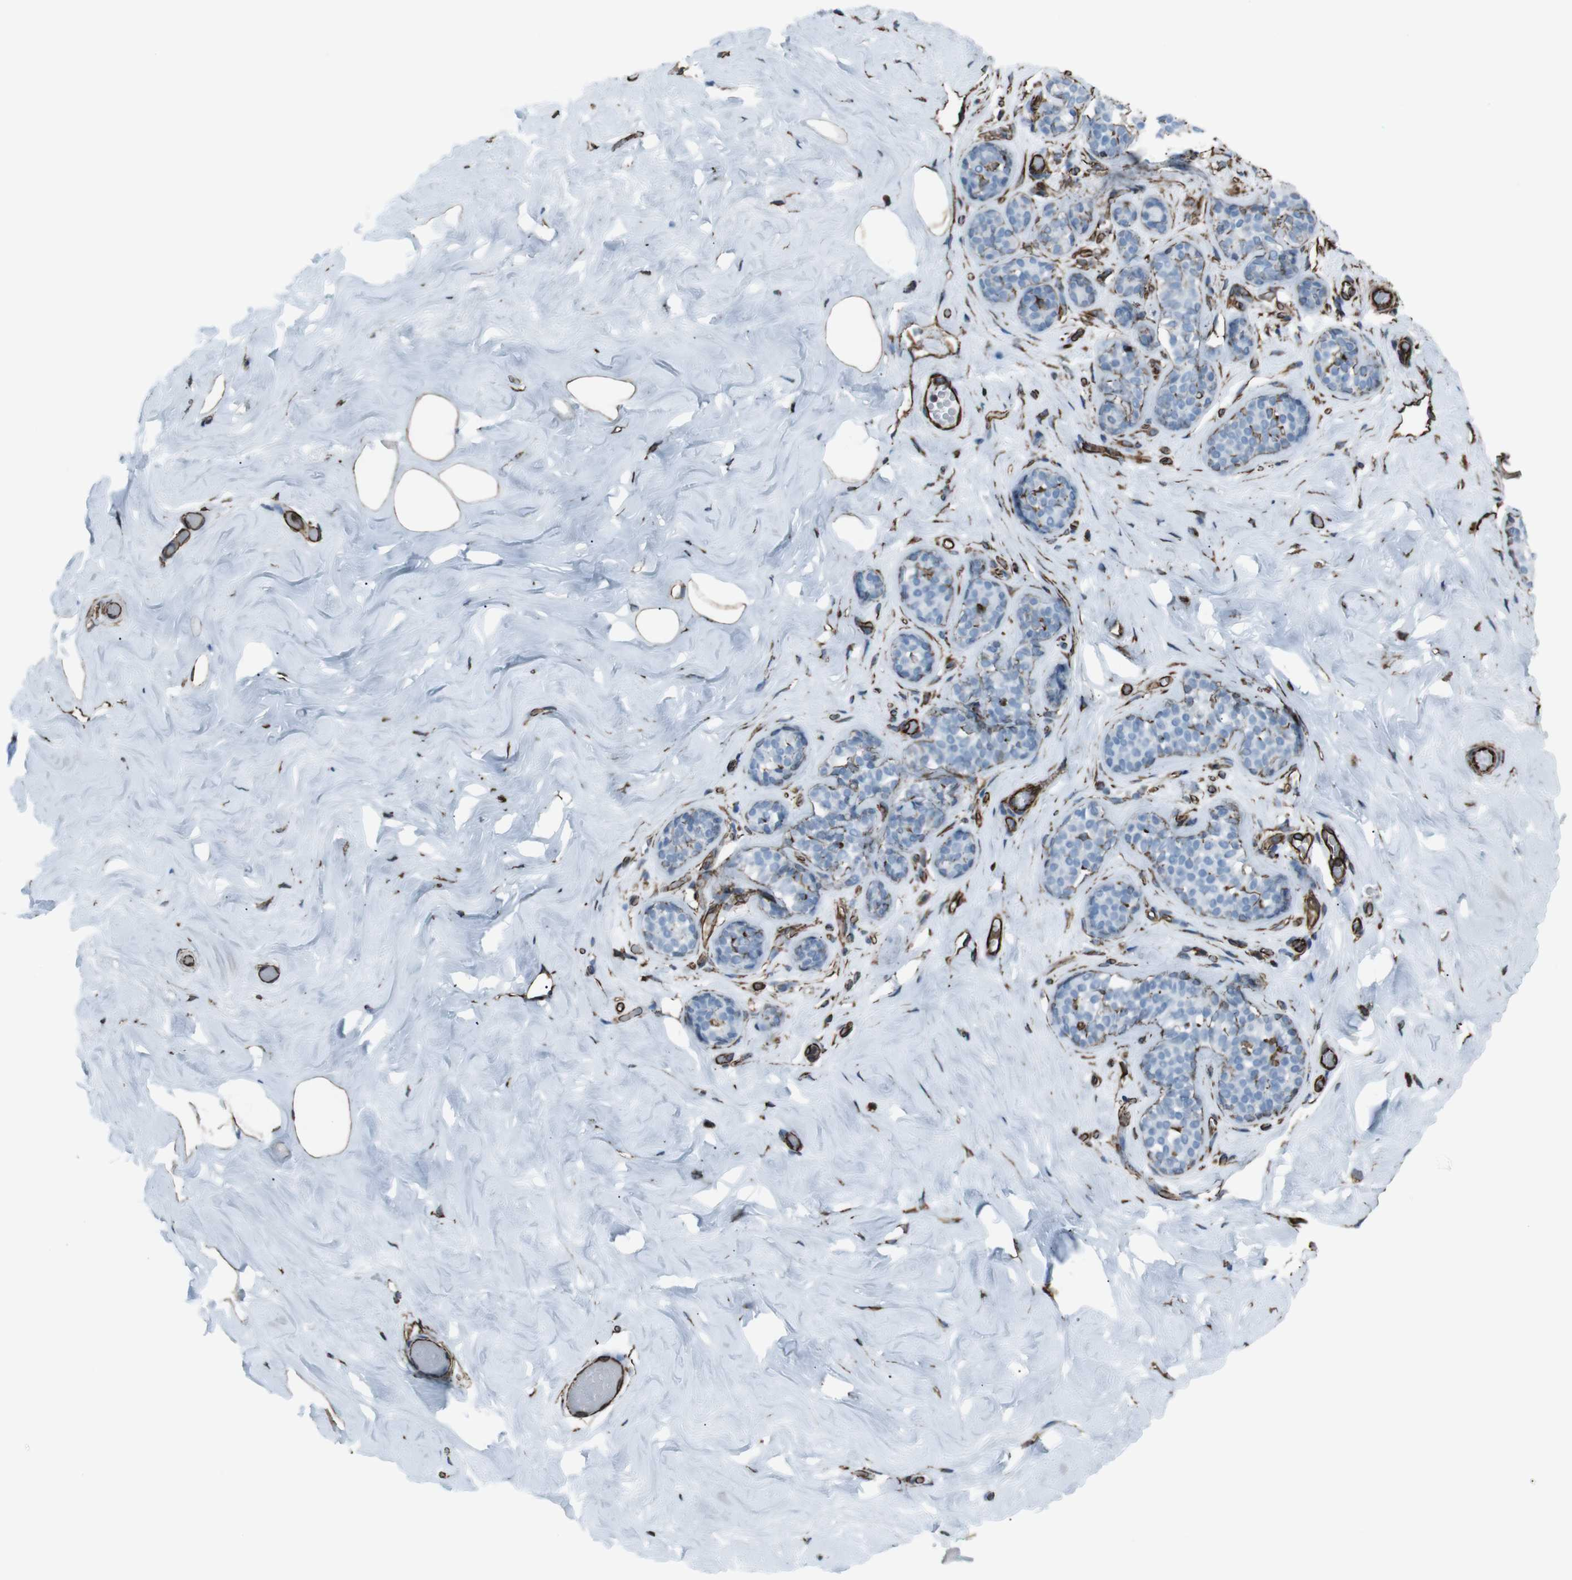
{"staining": {"intensity": "moderate", "quantity": ">75%", "location": "cytoplasmic/membranous"}, "tissue": "breast", "cell_type": "Adipocytes", "image_type": "normal", "snomed": [{"axis": "morphology", "description": "Normal tissue, NOS"}, {"axis": "topography", "description": "Breast"}], "caption": "An immunohistochemistry histopathology image of normal tissue is shown. Protein staining in brown highlights moderate cytoplasmic/membranous positivity in breast within adipocytes. (IHC, brightfield microscopy, high magnification).", "gene": "ZDHHC6", "patient": {"sex": "female", "age": 75}}